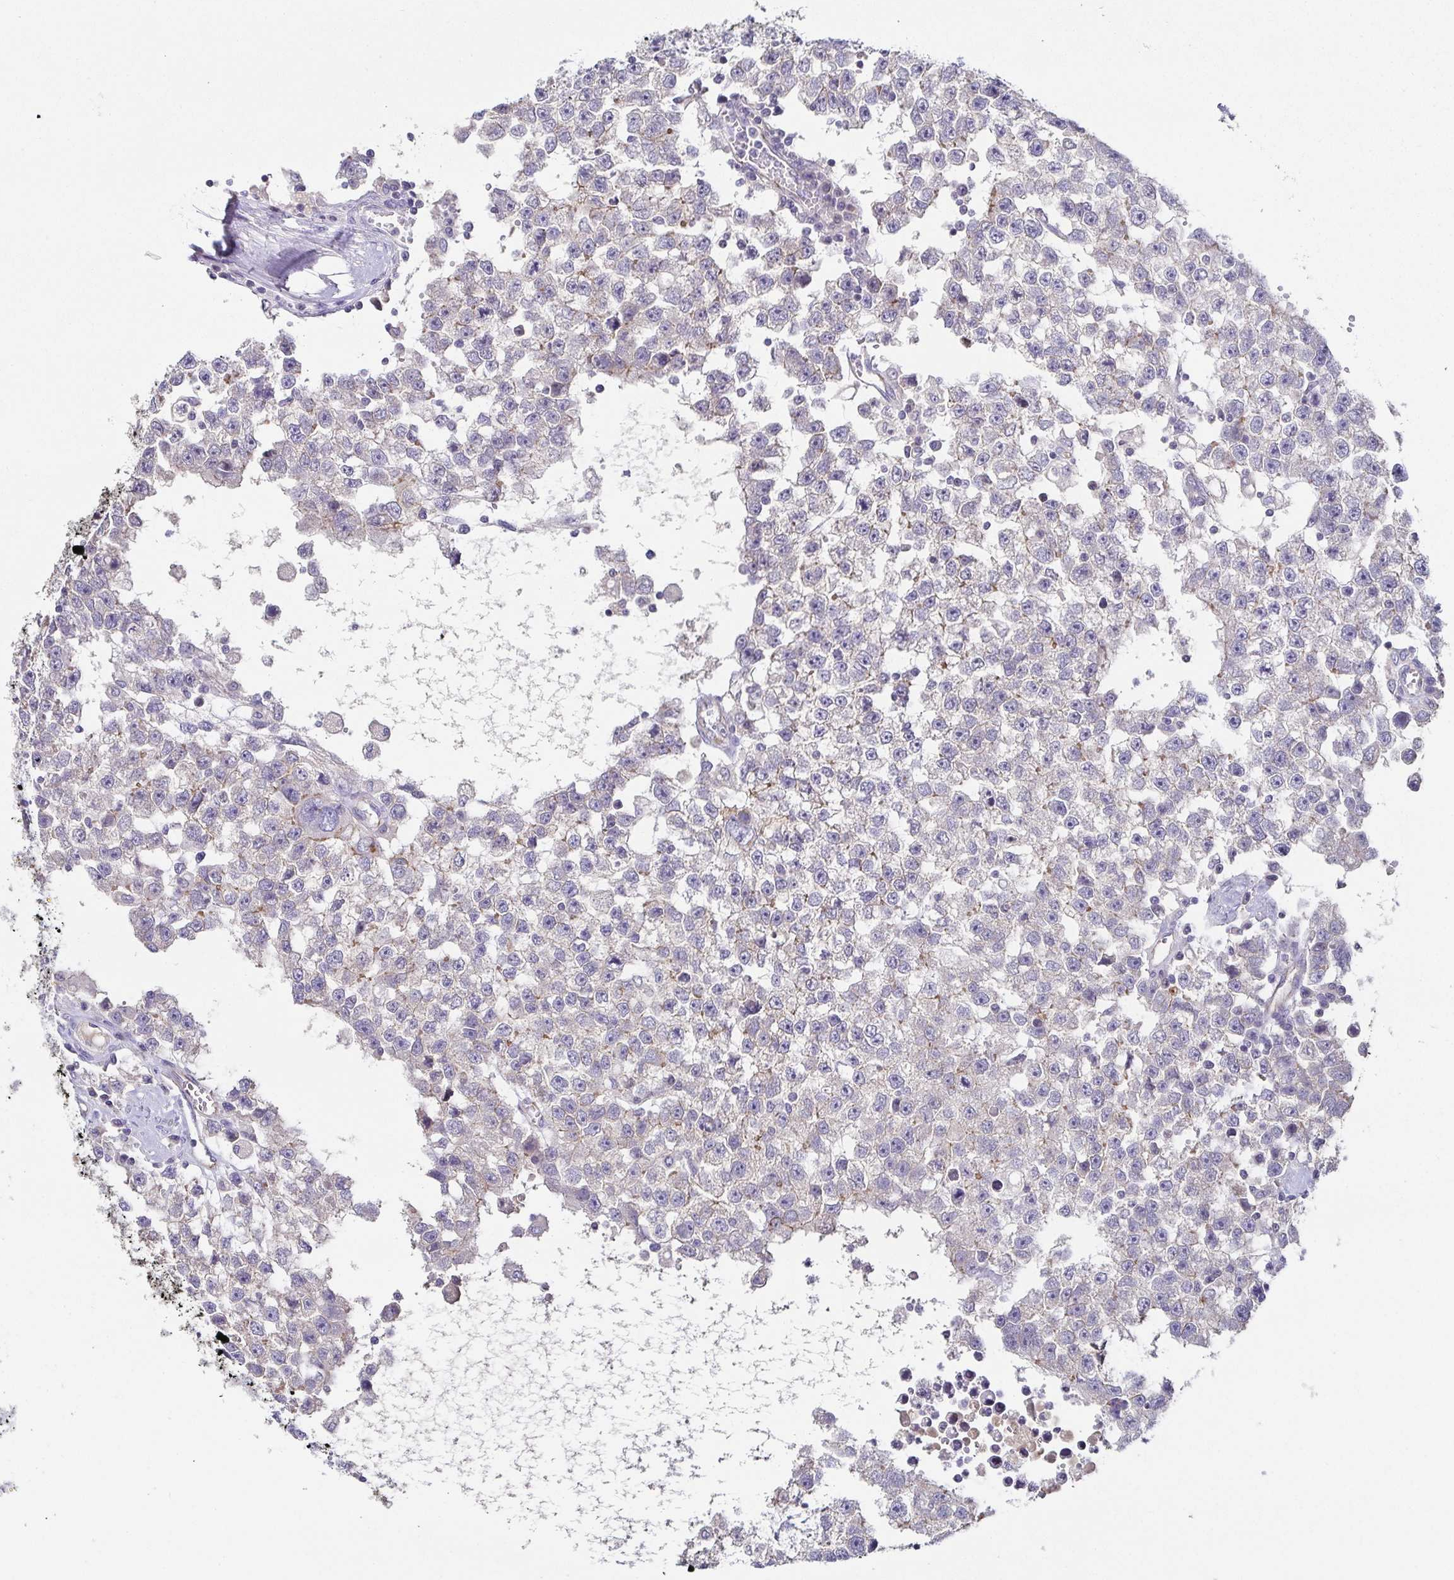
{"staining": {"intensity": "negative", "quantity": "none", "location": "none"}, "tissue": "testis cancer", "cell_type": "Tumor cells", "image_type": "cancer", "snomed": [{"axis": "morphology", "description": "Seminoma, NOS"}, {"axis": "topography", "description": "Testis"}], "caption": "Immunohistochemistry (IHC) photomicrograph of neoplastic tissue: seminoma (testis) stained with DAB demonstrates no significant protein staining in tumor cells. (Brightfield microscopy of DAB immunohistochemistry (IHC) at high magnification).", "gene": "PIWIL3", "patient": {"sex": "male", "age": 34}}